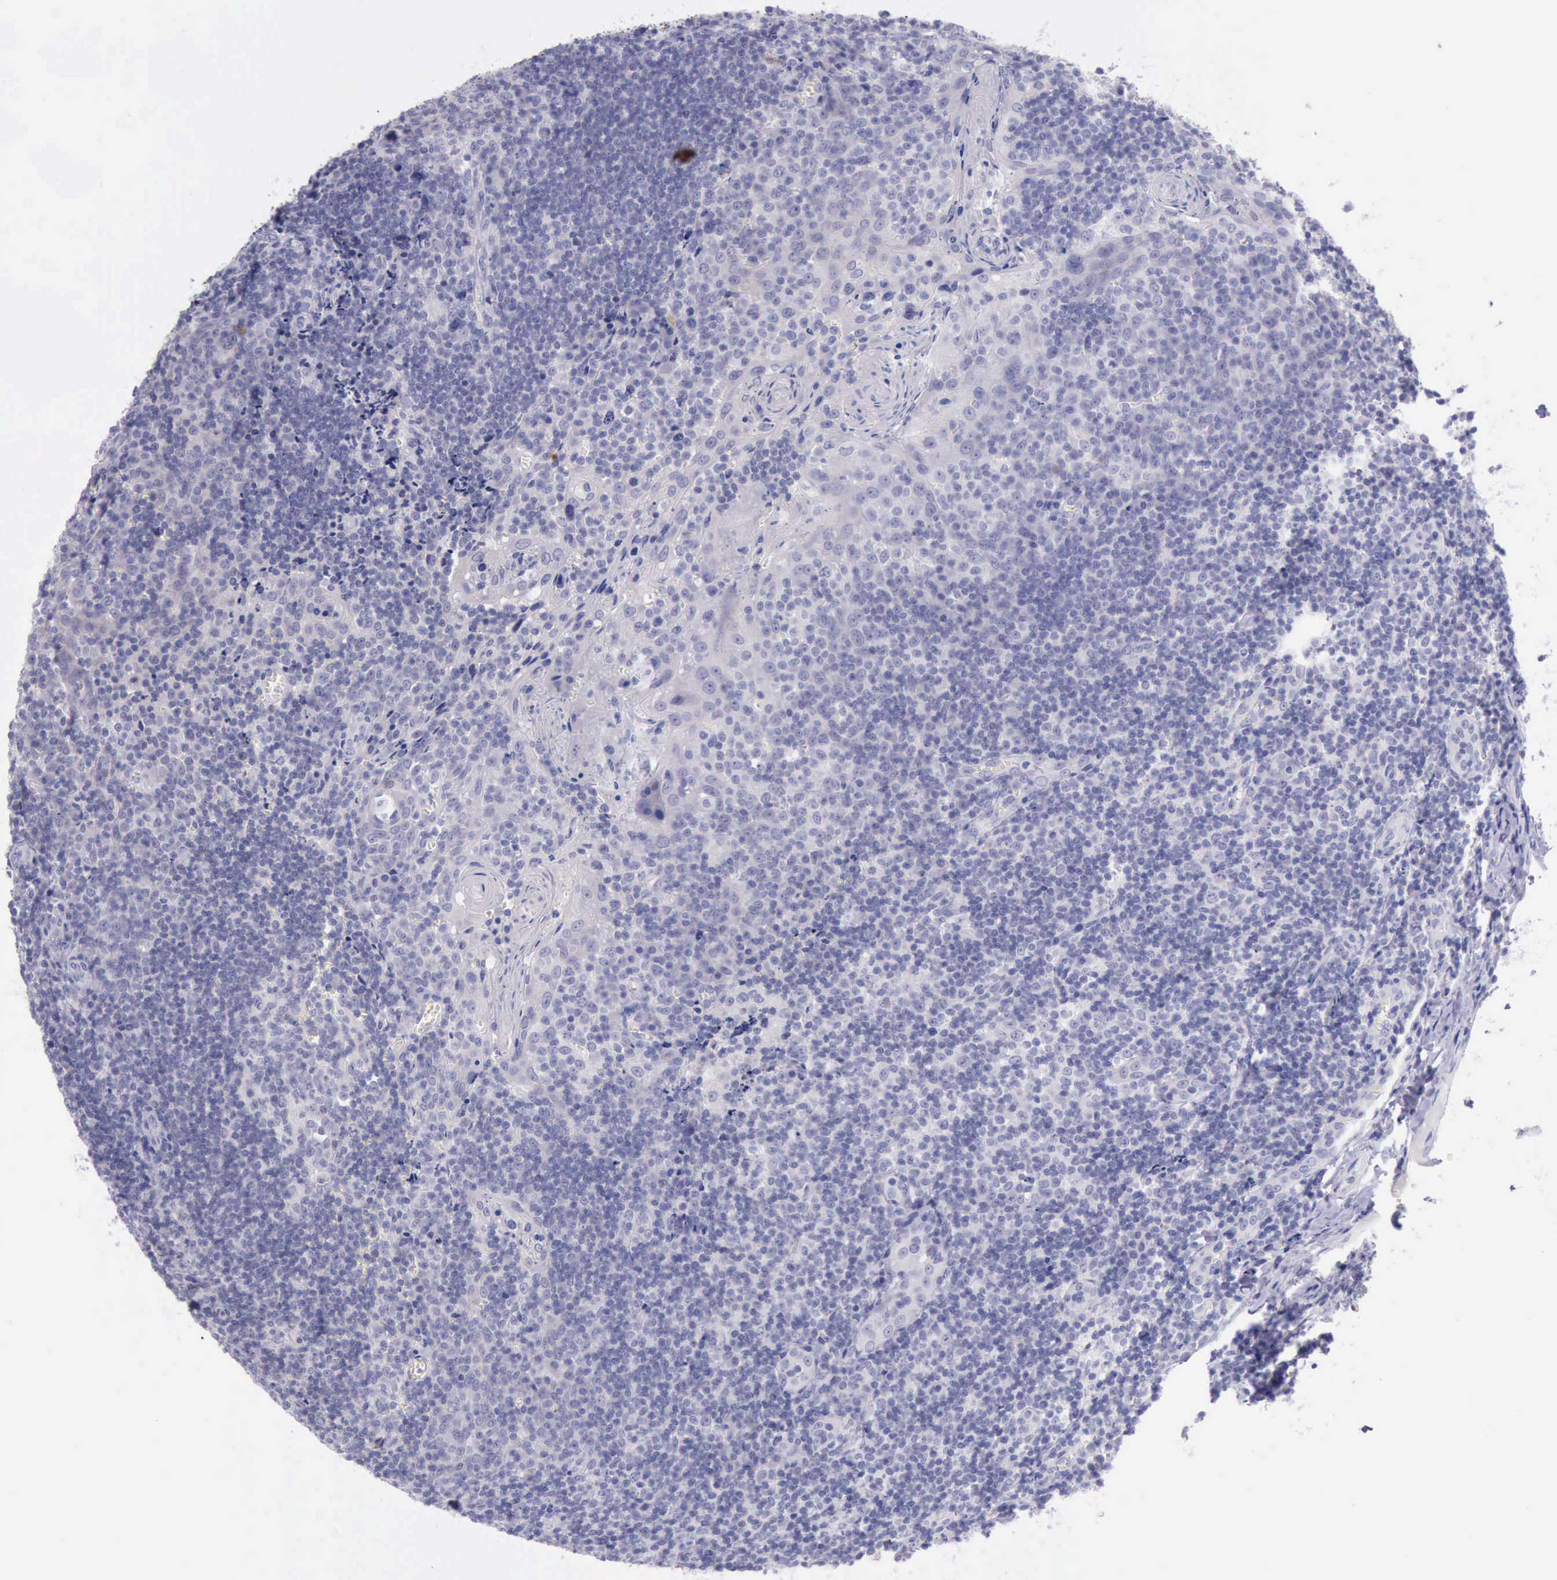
{"staining": {"intensity": "negative", "quantity": "none", "location": "none"}, "tissue": "tonsil", "cell_type": "Germinal center cells", "image_type": "normal", "snomed": [{"axis": "morphology", "description": "Normal tissue, NOS"}, {"axis": "topography", "description": "Tonsil"}], "caption": "Immunohistochemistry image of benign tonsil stained for a protein (brown), which exhibits no staining in germinal center cells.", "gene": "LRFN5", "patient": {"sex": "male", "age": 20}}